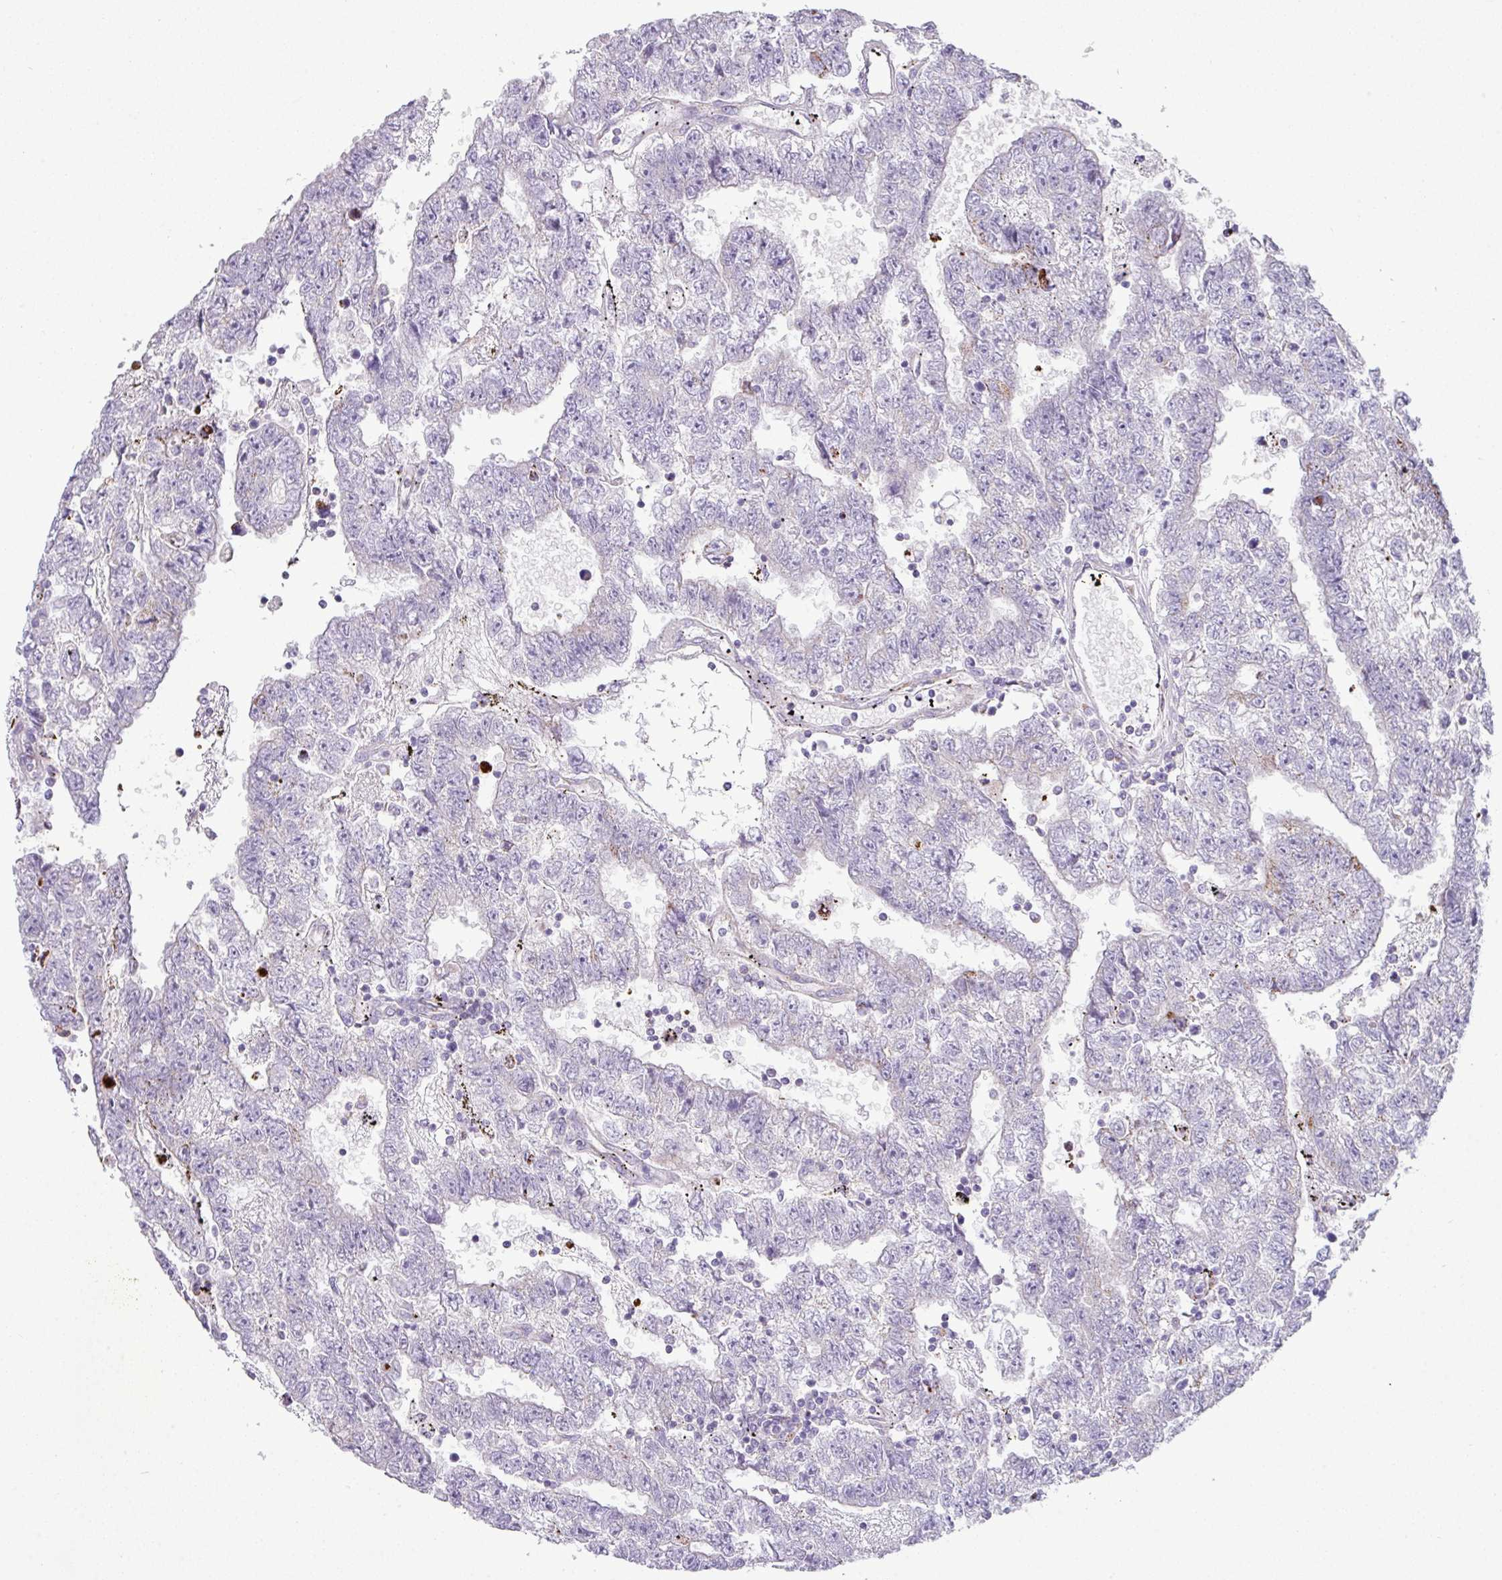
{"staining": {"intensity": "negative", "quantity": "none", "location": "none"}, "tissue": "testis cancer", "cell_type": "Tumor cells", "image_type": "cancer", "snomed": [{"axis": "morphology", "description": "Carcinoma, Embryonal, NOS"}, {"axis": "topography", "description": "Testis"}], "caption": "The micrograph demonstrates no staining of tumor cells in testis cancer.", "gene": "ZNF81", "patient": {"sex": "male", "age": 25}}